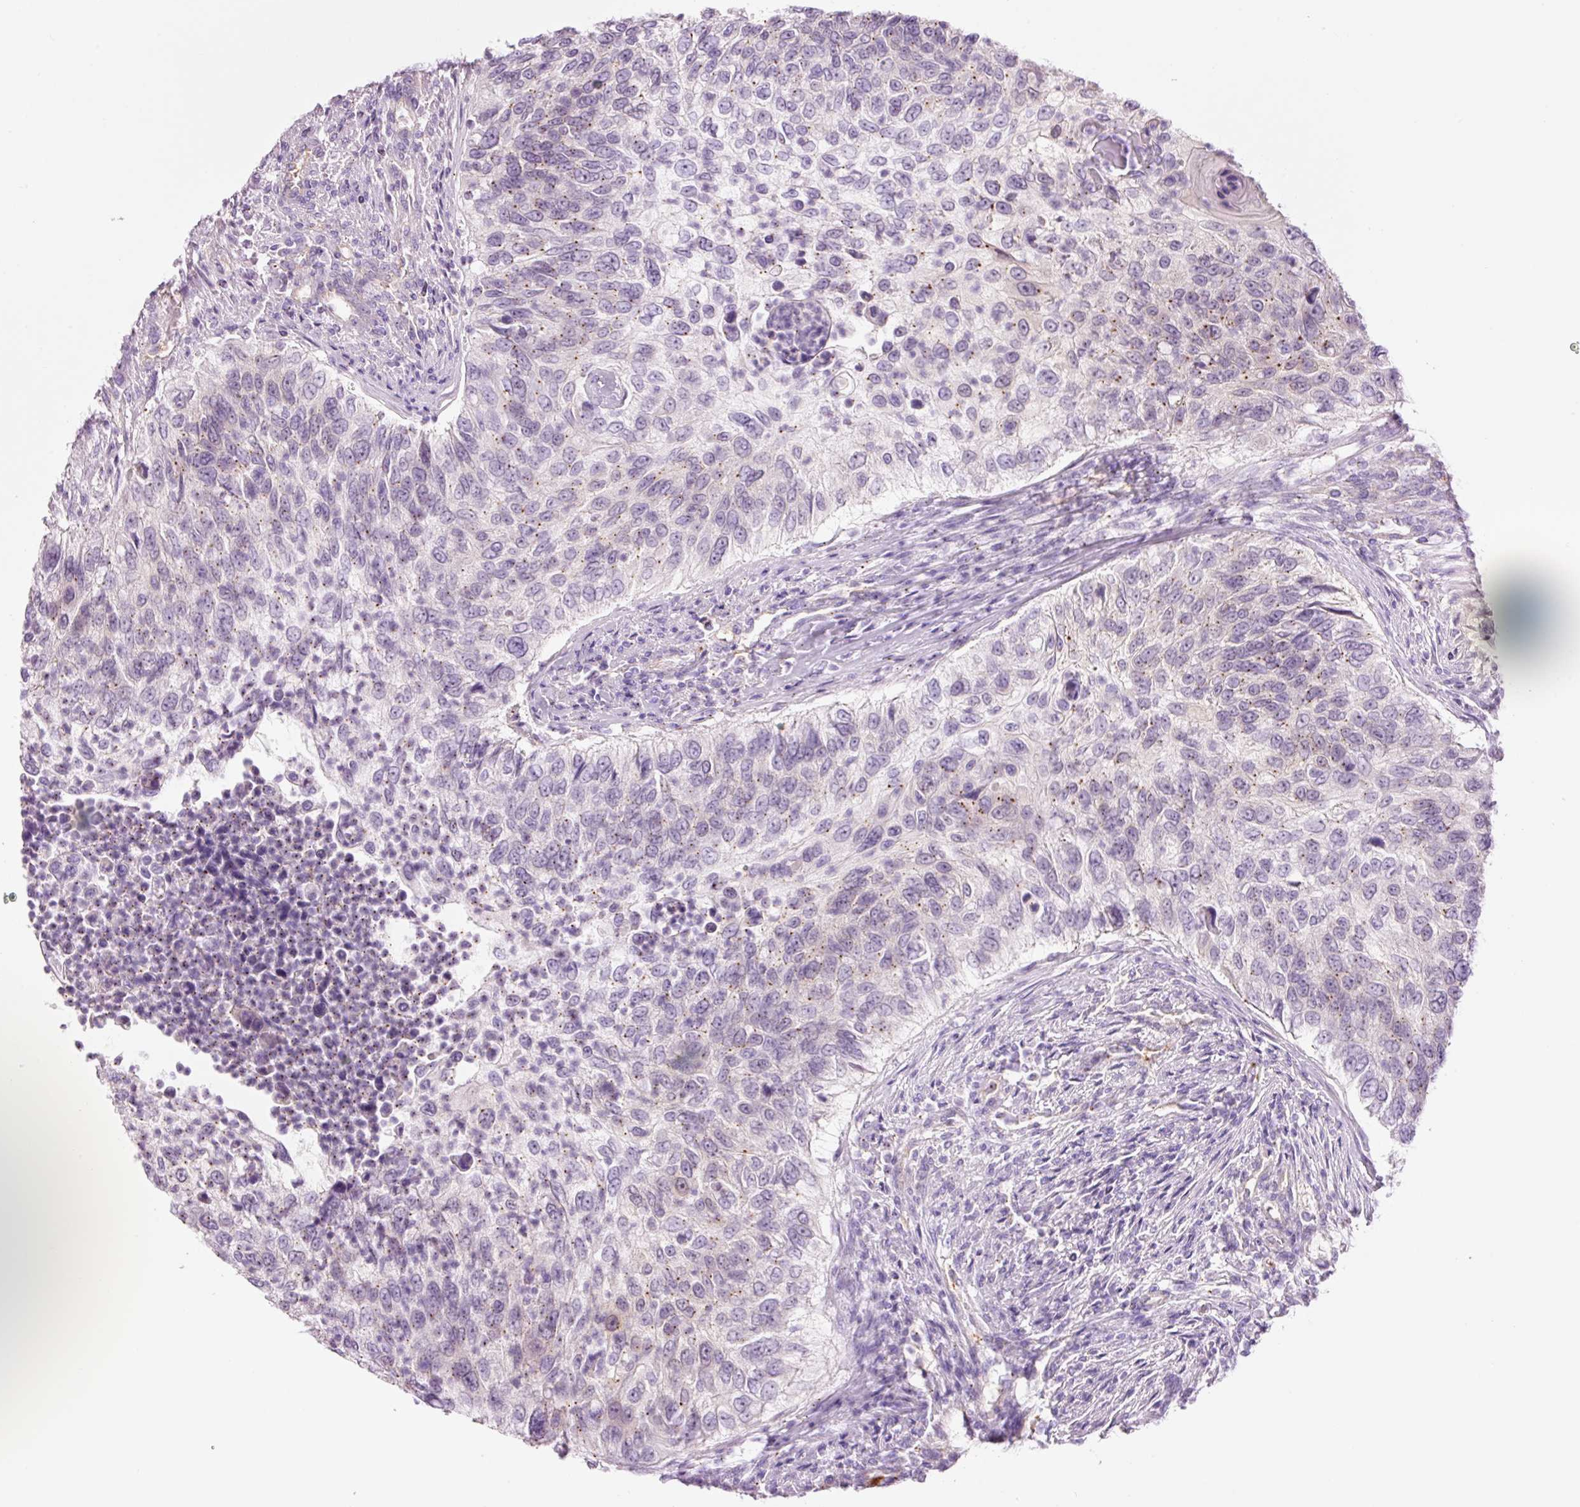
{"staining": {"intensity": "negative", "quantity": "none", "location": "none"}, "tissue": "urothelial cancer", "cell_type": "Tumor cells", "image_type": "cancer", "snomed": [{"axis": "morphology", "description": "Urothelial carcinoma, High grade"}, {"axis": "topography", "description": "Urinary bladder"}], "caption": "Tumor cells show no significant expression in high-grade urothelial carcinoma.", "gene": "HSPA4L", "patient": {"sex": "female", "age": 60}}